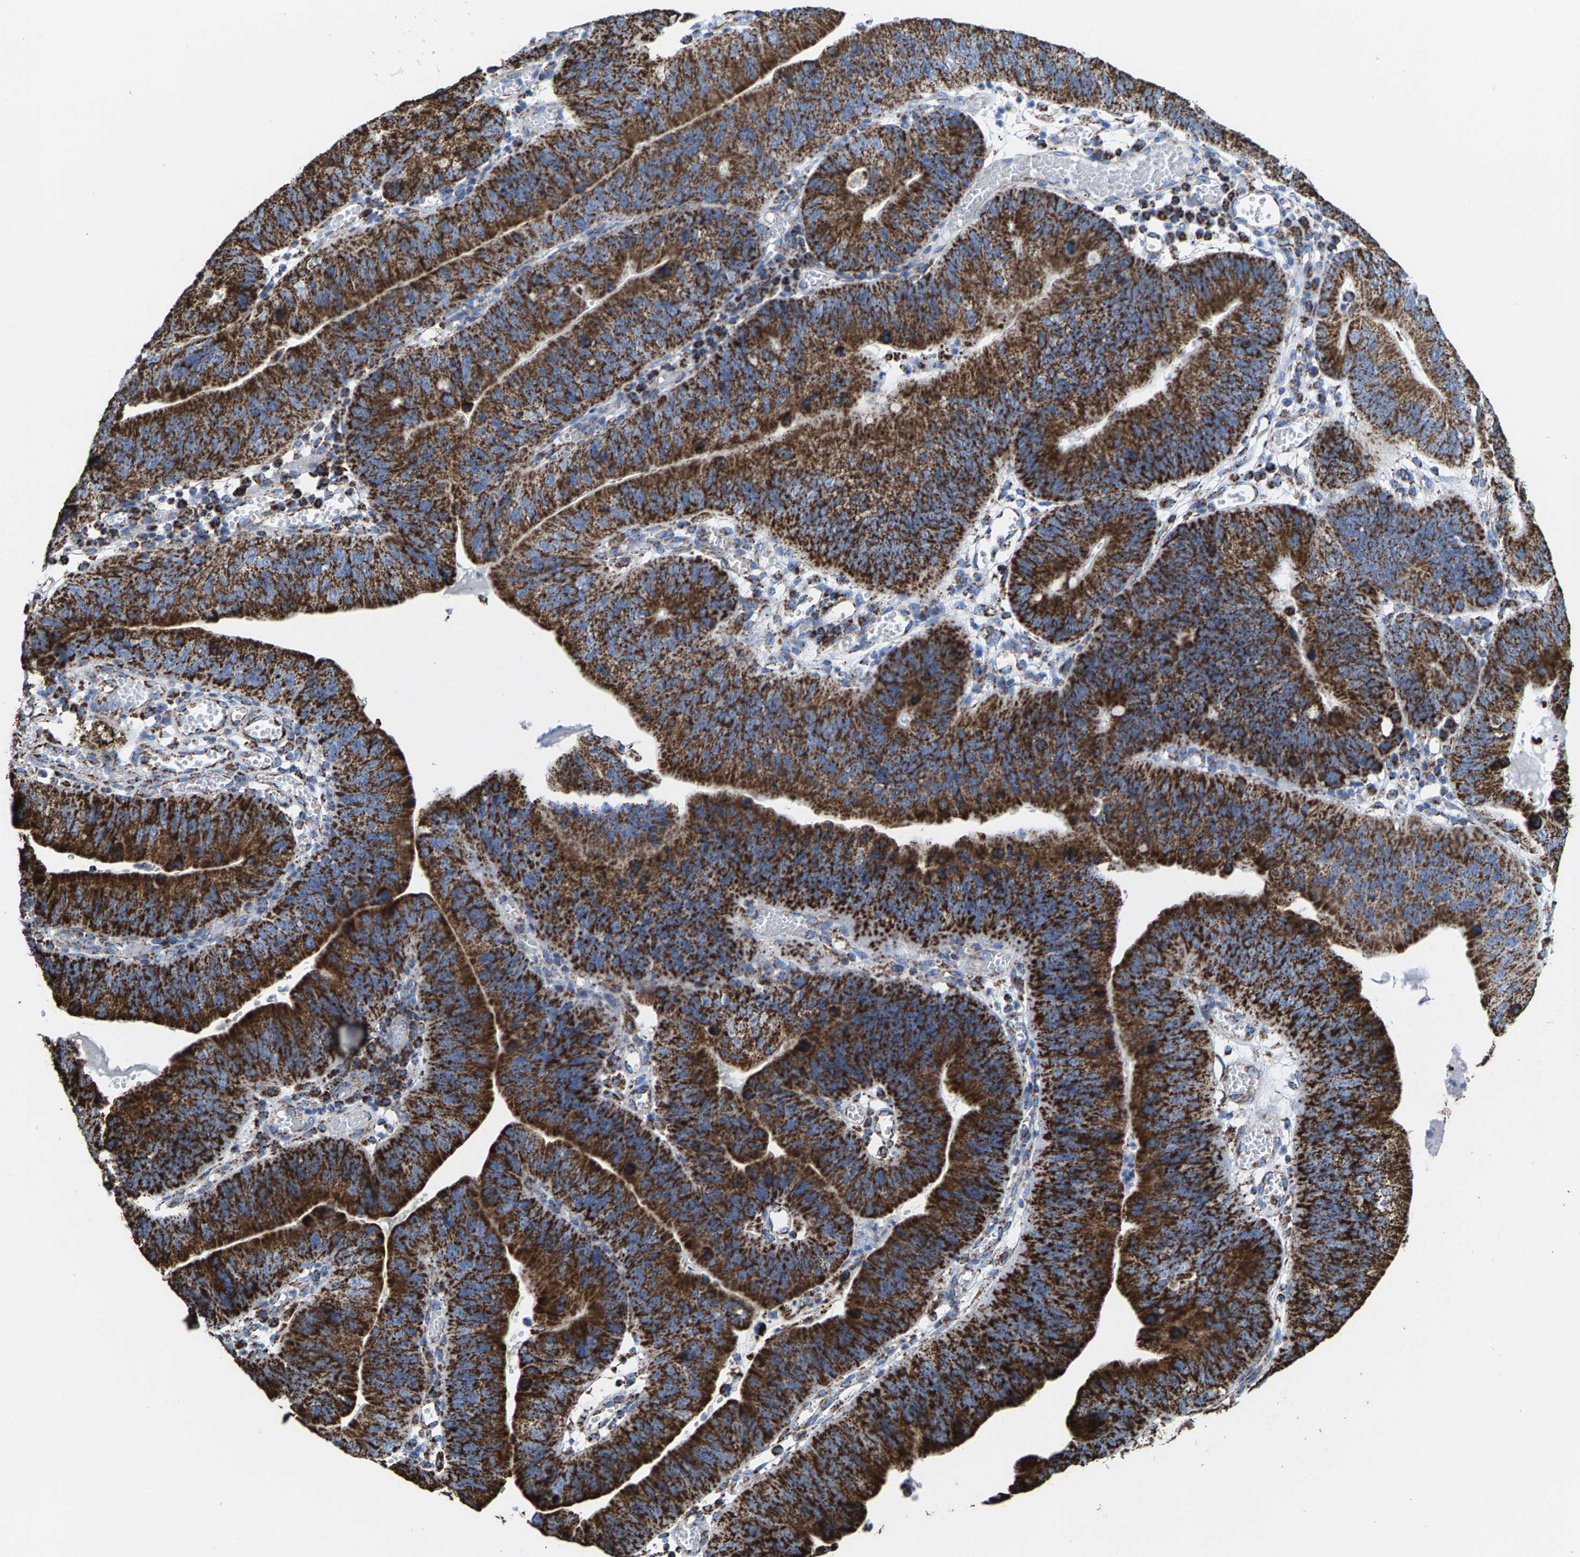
{"staining": {"intensity": "strong", "quantity": ">75%", "location": "cytoplasmic/membranous"}, "tissue": "stomach cancer", "cell_type": "Tumor cells", "image_type": "cancer", "snomed": [{"axis": "morphology", "description": "Adenocarcinoma, NOS"}, {"axis": "topography", "description": "Stomach"}], "caption": "Immunohistochemistry micrograph of human adenocarcinoma (stomach) stained for a protein (brown), which demonstrates high levels of strong cytoplasmic/membranous expression in about >75% of tumor cells.", "gene": "ECHS1", "patient": {"sex": "male", "age": 59}}